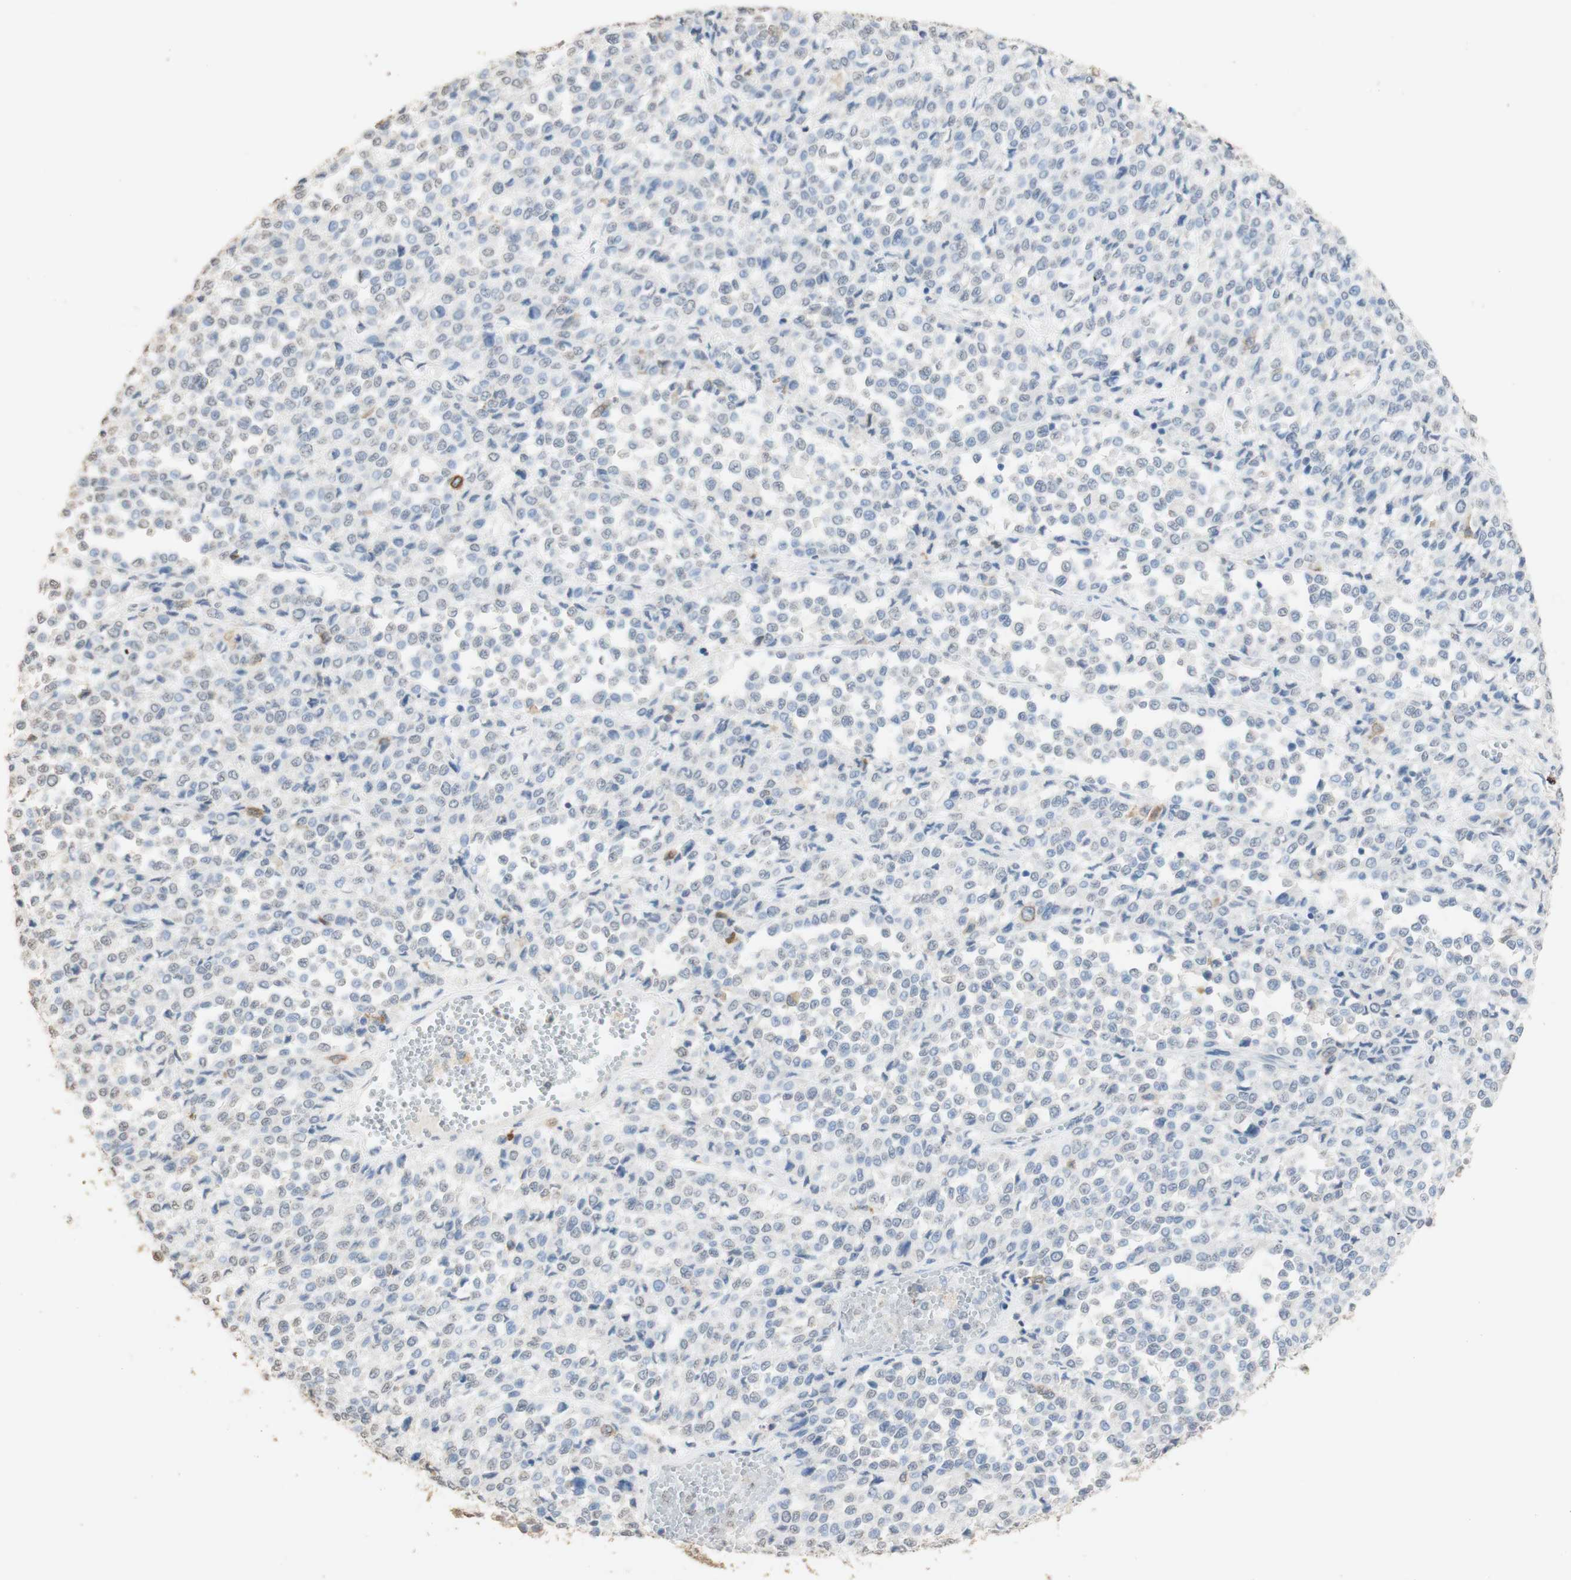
{"staining": {"intensity": "weak", "quantity": "<25%", "location": "cytoplasmic/membranous"}, "tissue": "melanoma", "cell_type": "Tumor cells", "image_type": "cancer", "snomed": [{"axis": "morphology", "description": "Malignant melanoma, Metastatic site"}, {"axis": "topography", "description": "Pancreas"}], "caption": "Tumor cells show no significant protein staining in melanoma.", "gene": "L1CAM", "patient": {"sex": "female", "age": 30}}